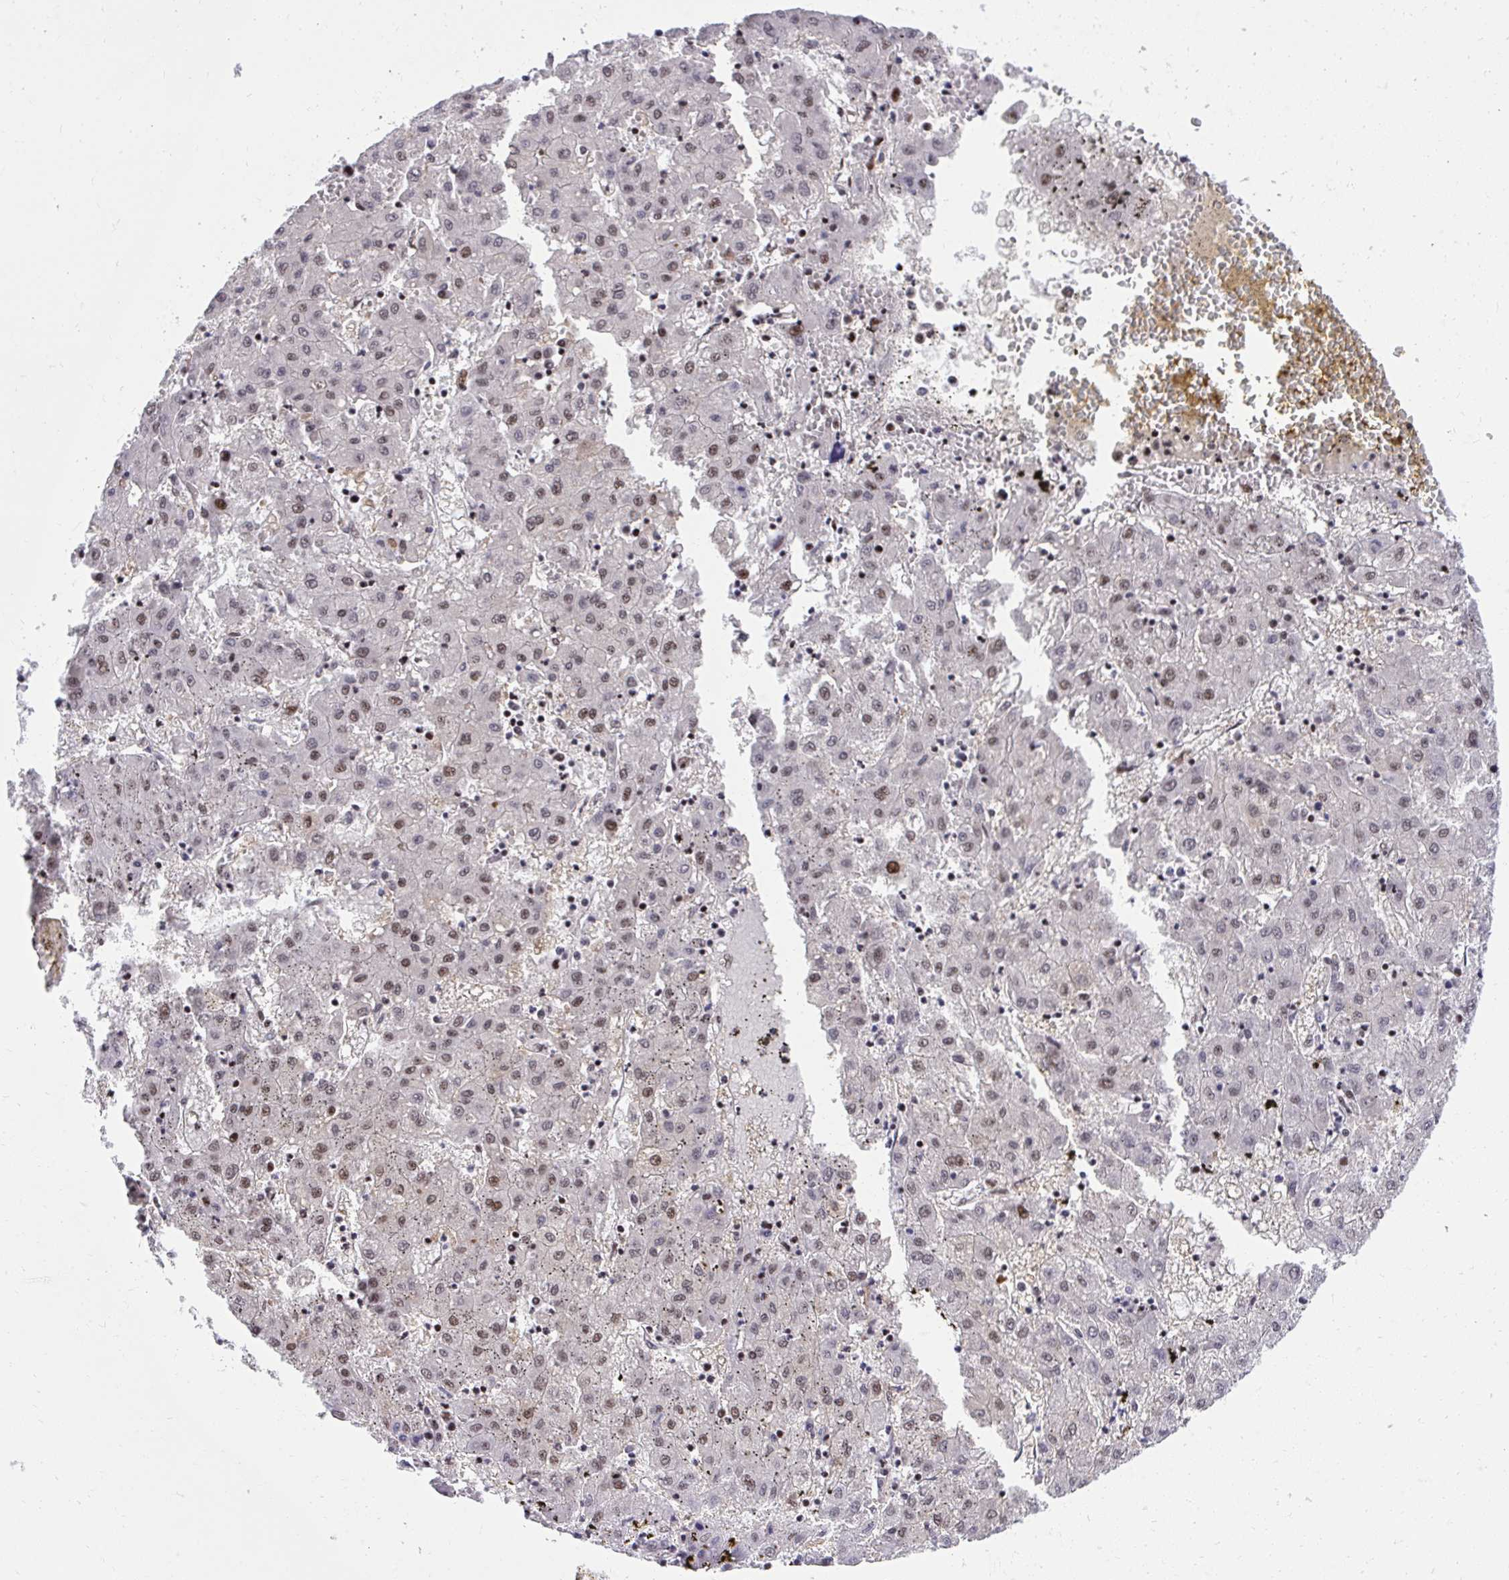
{"staining": {"intensity": "moderate", "quantity": "25%-75%", "location": "nuclear"}, "tissue": "liver cancer", "cell_type": "Tumor cells", "image_type": "cancer", "snomed": [{"axis": "morphology", "description": "Carcinoma, Hepatocellular, NOS"}, {"axis": "topography", "description": "Liver"}], "caption": "An immunohistochemistry (IHC) micrograph of tumor tissue is shown. Protein staining in brown labels moderate nuclear positivity in liver cancer (hepatocellular carcinoma) within tumor cells.", "gene": "SYNE4", "patient": {"sex": "male", "age": 72}}